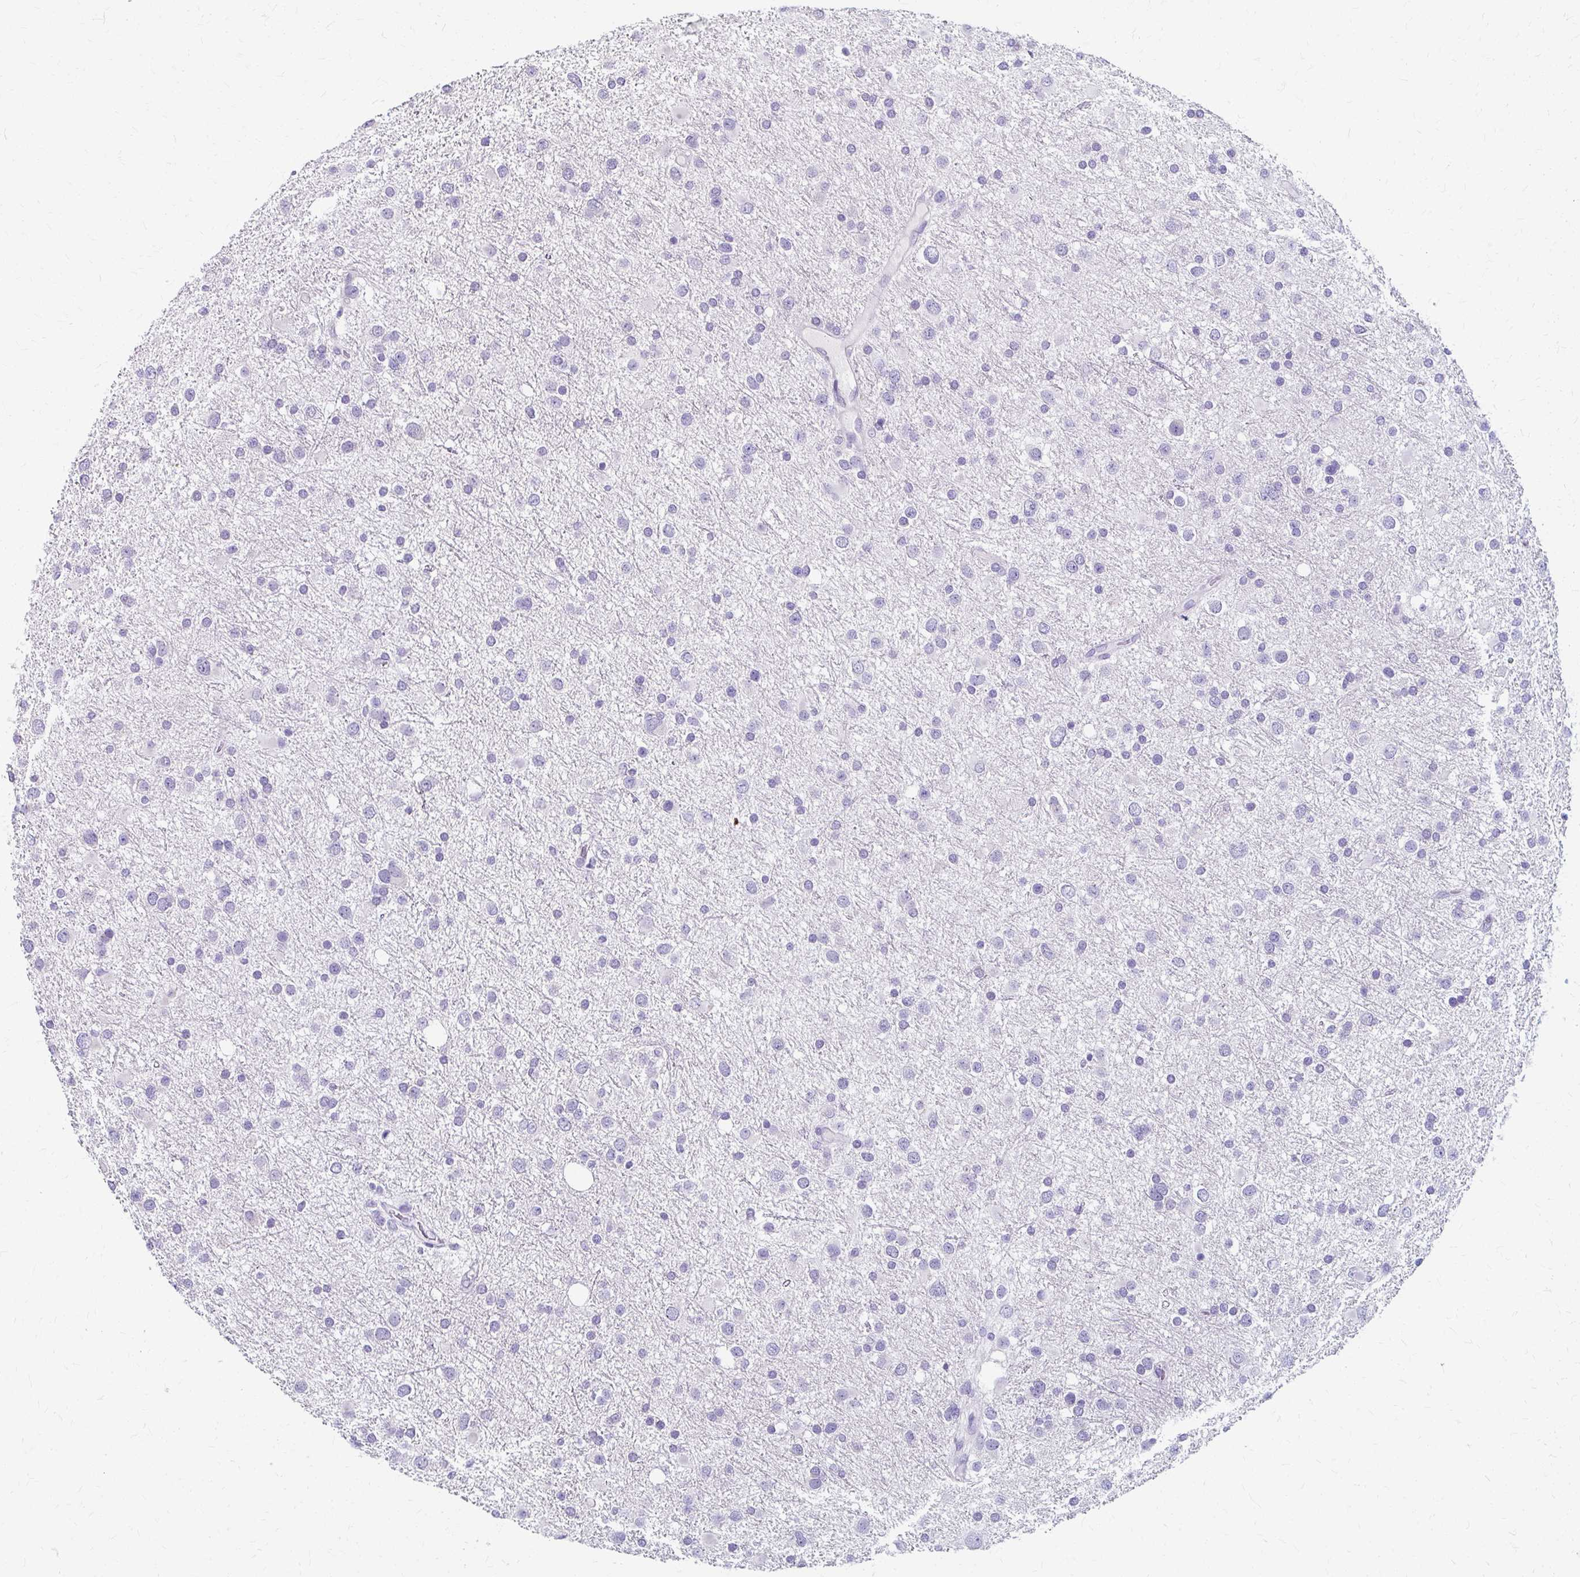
{"staining": {"intensity": "negative", "quantity": "none", "location": "none"}, "tissue": "glioma", "cell_type": "Tumor cells", "image_type": "cancer", "snomed": [{"axis": "morphology", "description": "Glioma, malignant, Low grade"}, {"axis": "topography", "description": "Brain"}], "caption": "This is an immunohistochemistry (IHC) photomicrograph of low-grade glioma (malignant). There is no staining in tumor cells.", "gene": "ZNF555", "patient": {"sex": "female", "age": 32}}